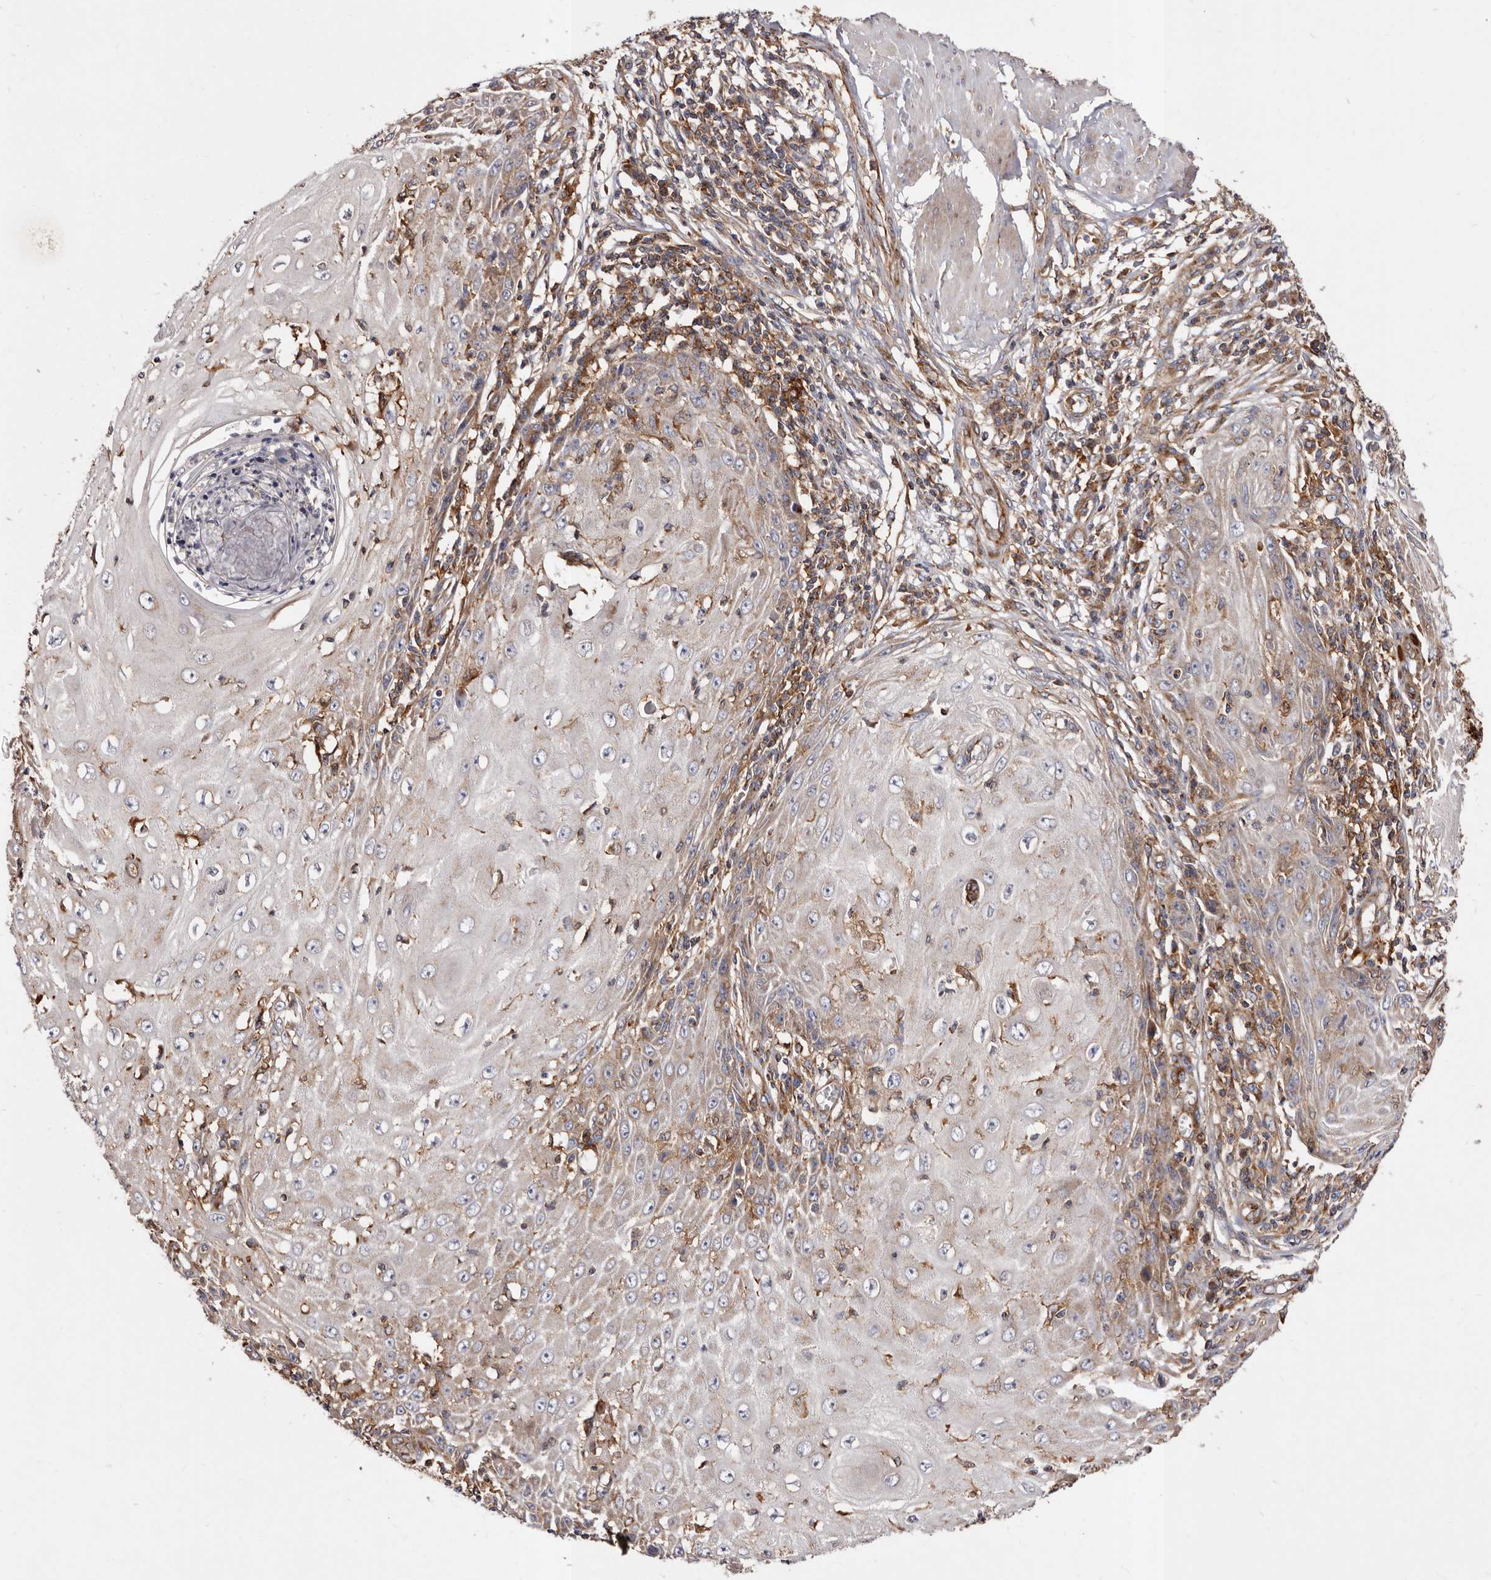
{"staining": {"intensity": "weak", "quantity": "<25%", "location": "cytoplasmic/membranous"}, "tissue": "skin cancer", "cell_type": "Tumor cells", "image_type": "cancer", "snomed": [{"axis": "morphology", "description": "Squamous cell carcinoma, NOS"}, {"axis": "topography", "description": "Skin"}], "caption": "This is an IHC image of squamous cell carcinoma (skin). There is no staining in tumor cells.", "gene": "COQ8B", "patient": {"sex": "female", "age": 73}}